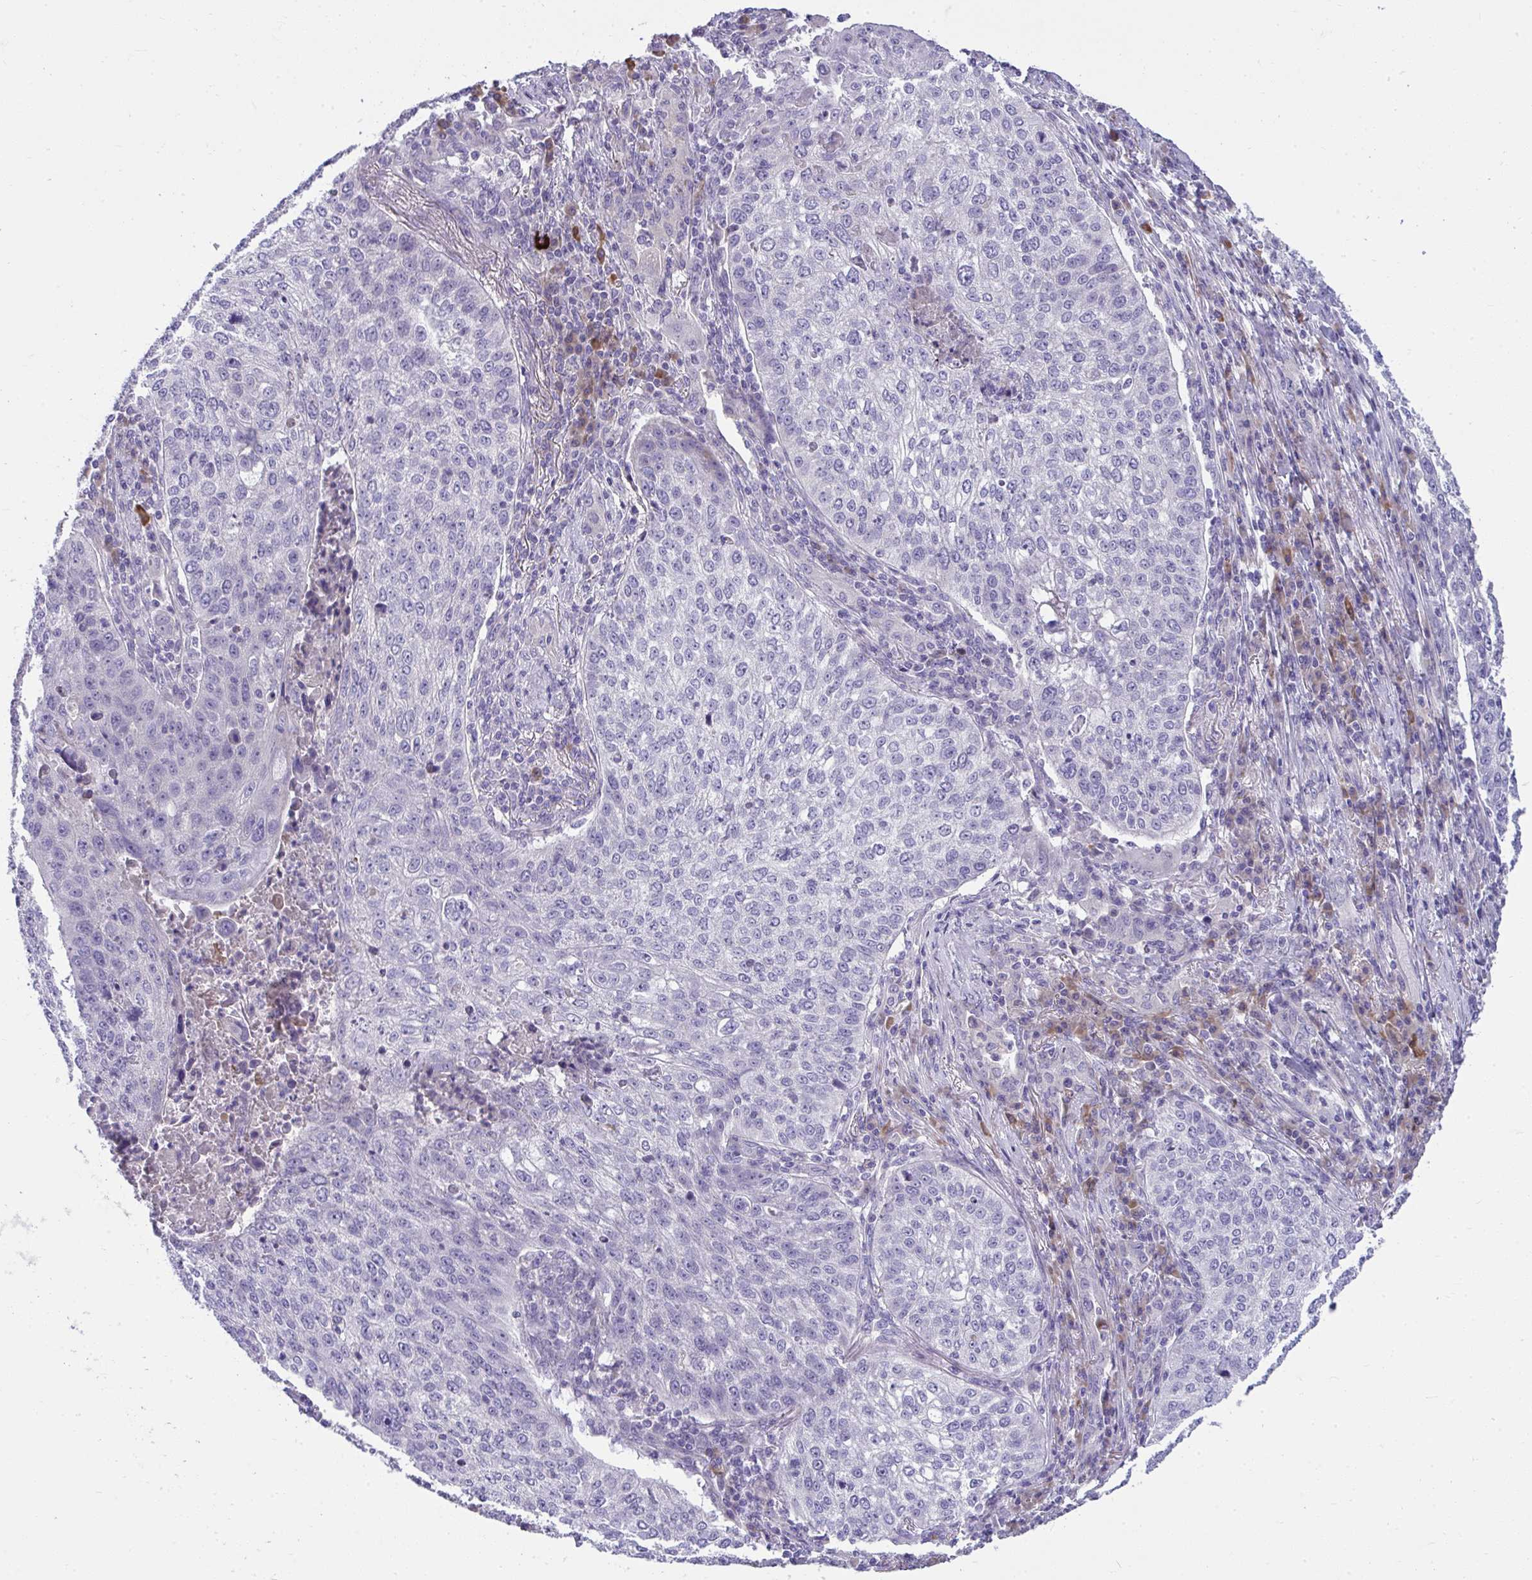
{"staining": {"intensity": "negative", "quantity": "none", "location": "none"}, "tissue": "lung cancer", "cell_type": "Tumor cells", "image_type": "cancer", "snomed": [{"axis": "morphology", "description": "Squamous cell carcinoma, NOS"}, {"axis": "topography", "description": "Lung"}], "caption": "There is no significant positivity in tumor cells of lung squamous cell carcinoma.", "gene": "PIGZ", "patient": {"sex": "male", "age": 63}}